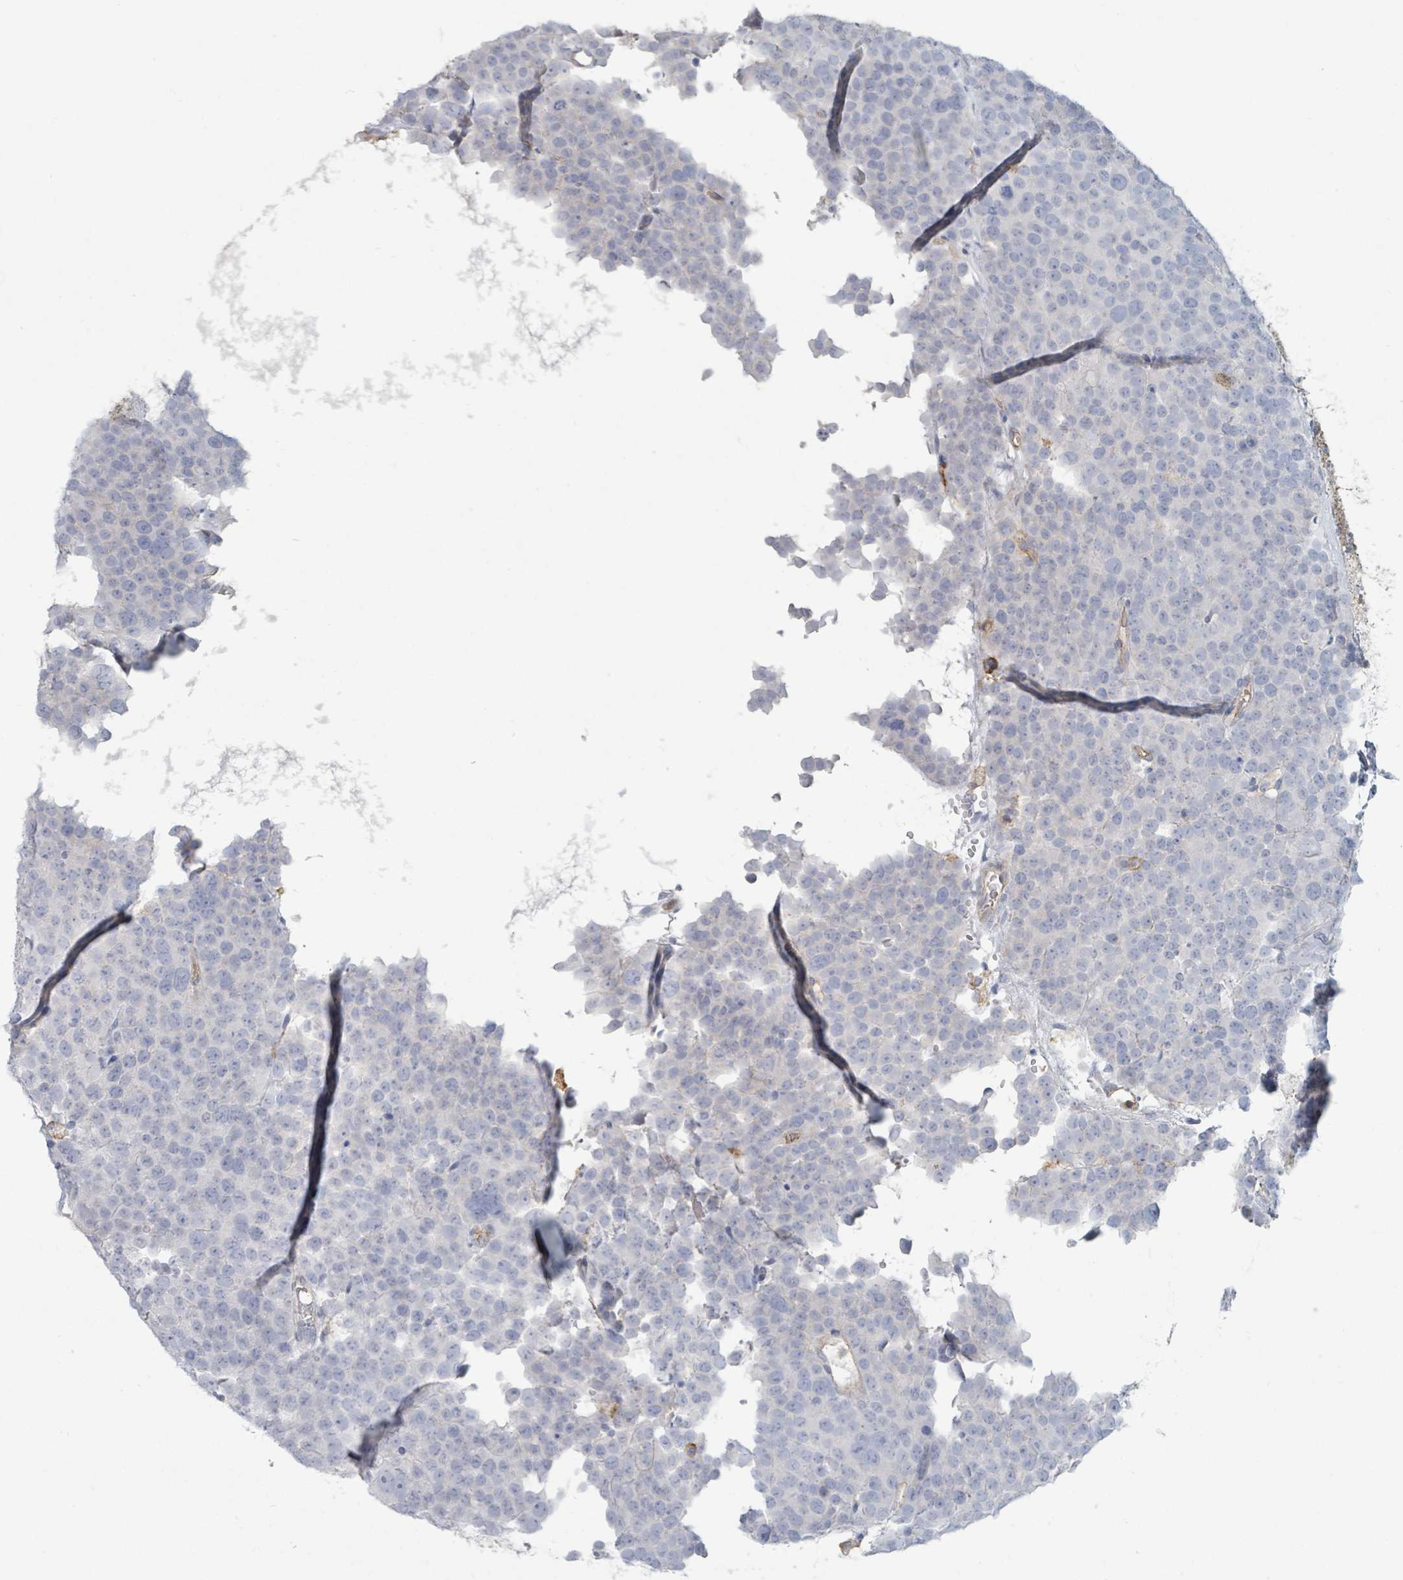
{"staining": {"intensity": "negative", "quantity": "none", "location": "none"}, "tissue": "testis cancer", "cell_type": "Tumor cells", "image_type": "cancer", "snomed": [{"axis": "morphology", "description": "Seminoma, NOS"}, {"axis": "topography", "description": "Testis"}], "caption": "Immunohistochemistry (IHC) of human testis cancer (seminoma) shows no expression in tumor cells.", "gene": "TNFRSF14", "patient": {"sex": "male", "age": 71}}